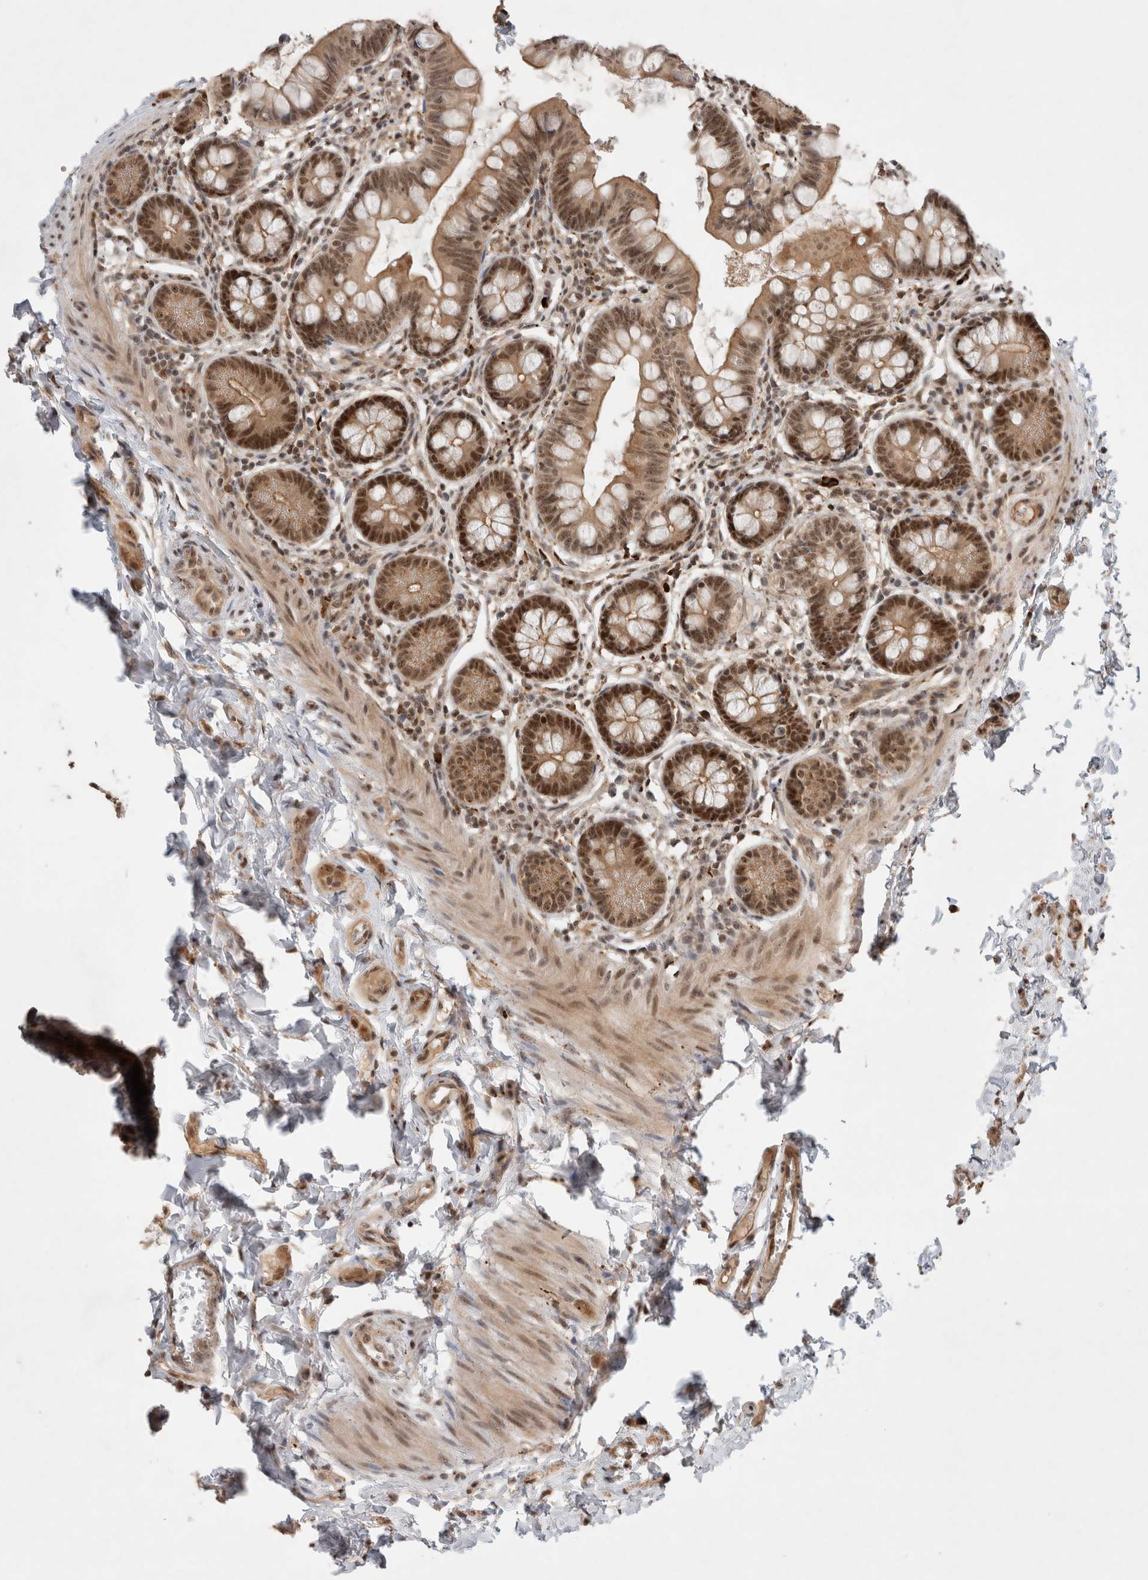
{"staining": {"intensity": "moderate", "quantity": ">75%", "location": "cytoplasmic/membranous,nuclear"}, "tissue": "small intestine", "cell_type": "Glandular cells", "image_type": "normal", "snomed": [{"axis": "morphology", "description": "Normal tissue, NOS"}, {"axis": "topography", "description": "Small intestine"}], "caption": "This photomicrograph displays benign small intestine stained with IHC to label a protein in brown. The cytoplasmic/membranous,nuclear of glandular cells show moderate positivity for the protein. Nuclei are counter-stained blue.", "gene": "MPHOSPH6", "patient": {"sex": "male", "age": 7}}